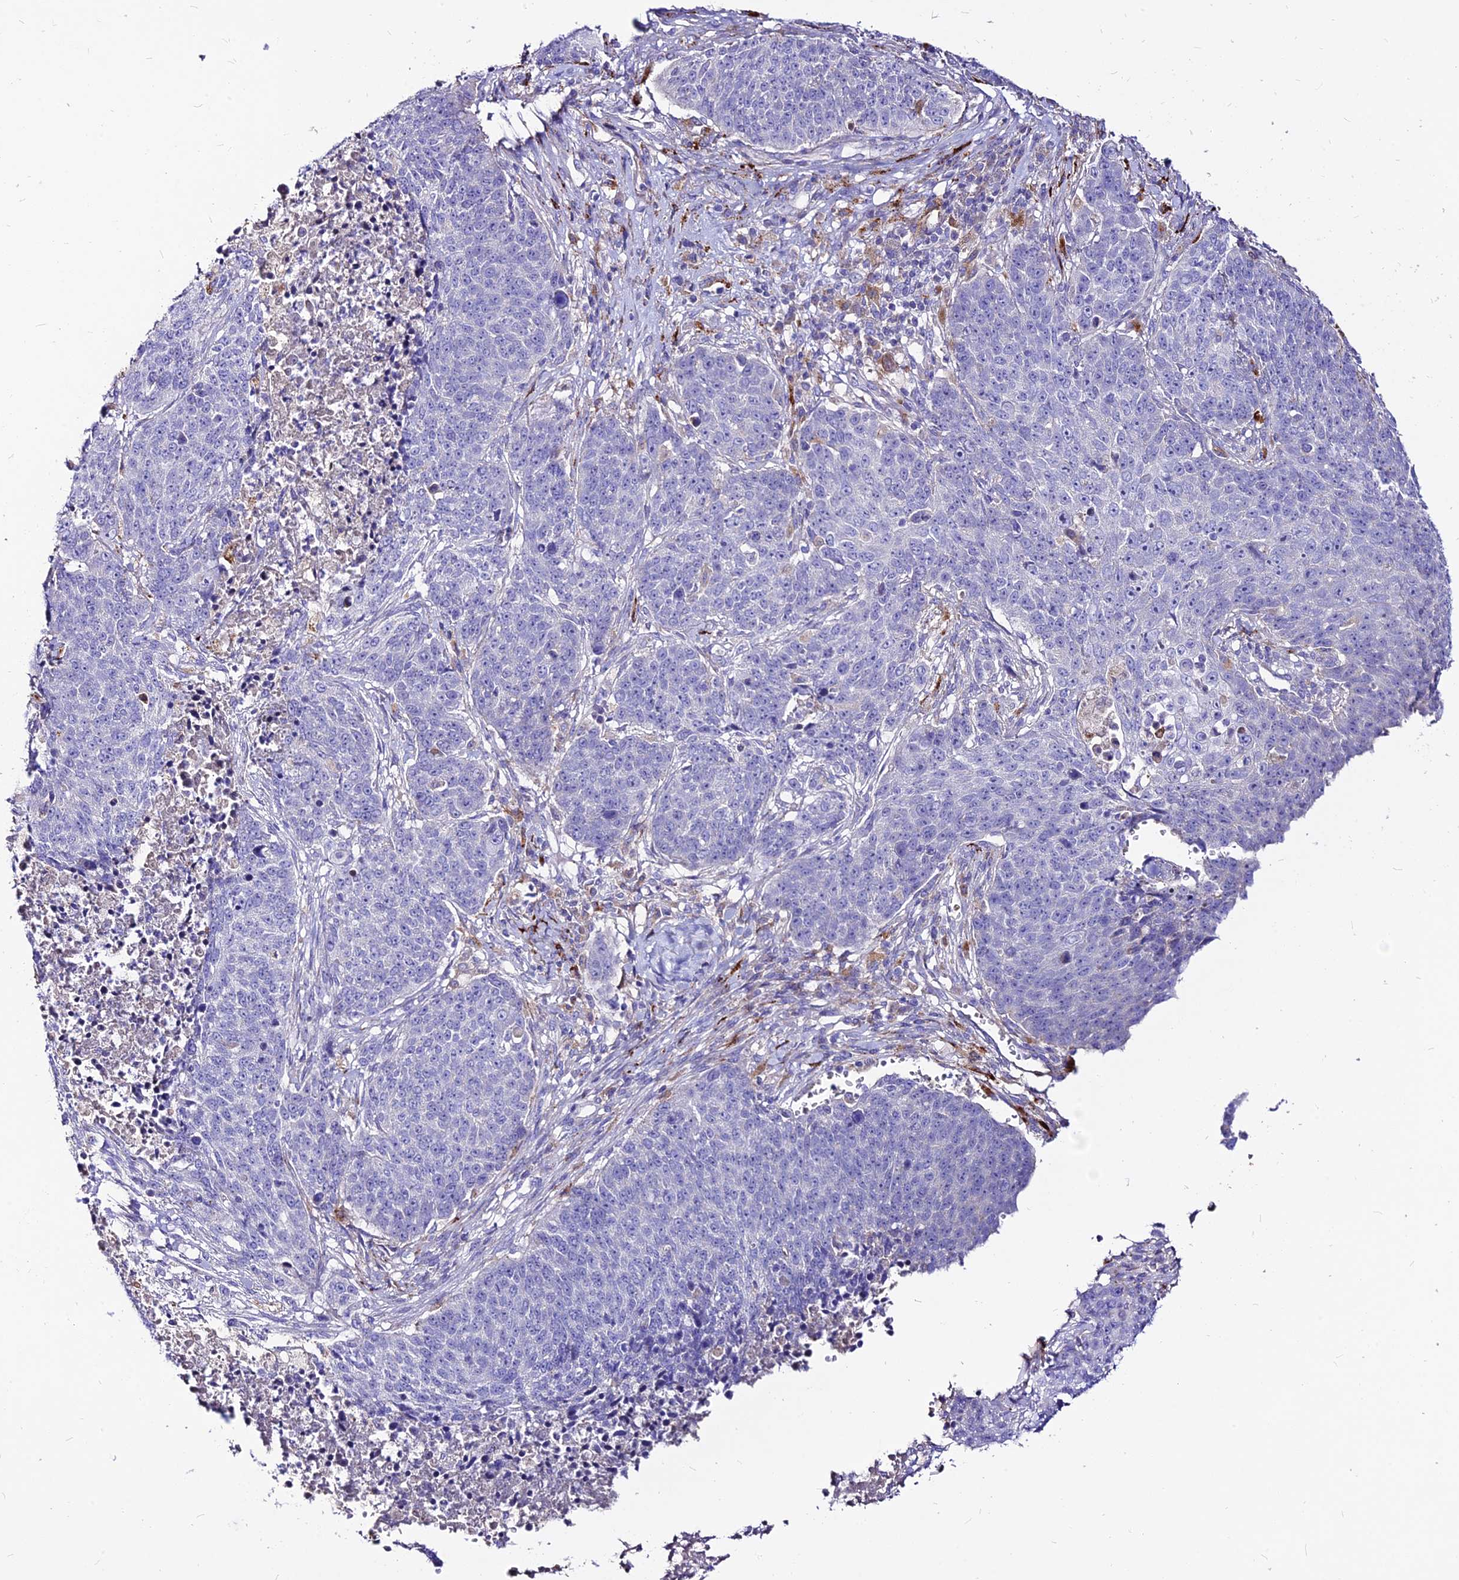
{"staining": {"intensity": "negative", "quantity": "none", "location": "none"}, "tissue": "lung cancer", "cell_type": "Tumor cells", "image_type": "cancer", "snomed": [{"axis": "morphology", "description": "Normal tissue, NOS"}, {"axis": "morphology", "description": "Squamous cell carcinoma, NOS"}, {"axis": "topography", "description": "Lymph node"}, {"axis": "topography", "description": "Lung"}], "caption": "Tumor cells show no significant staining in lung squamous cell carcinoma.", "gene": "RIMOC1", "patient": {"sex": "male", "age": 66}}